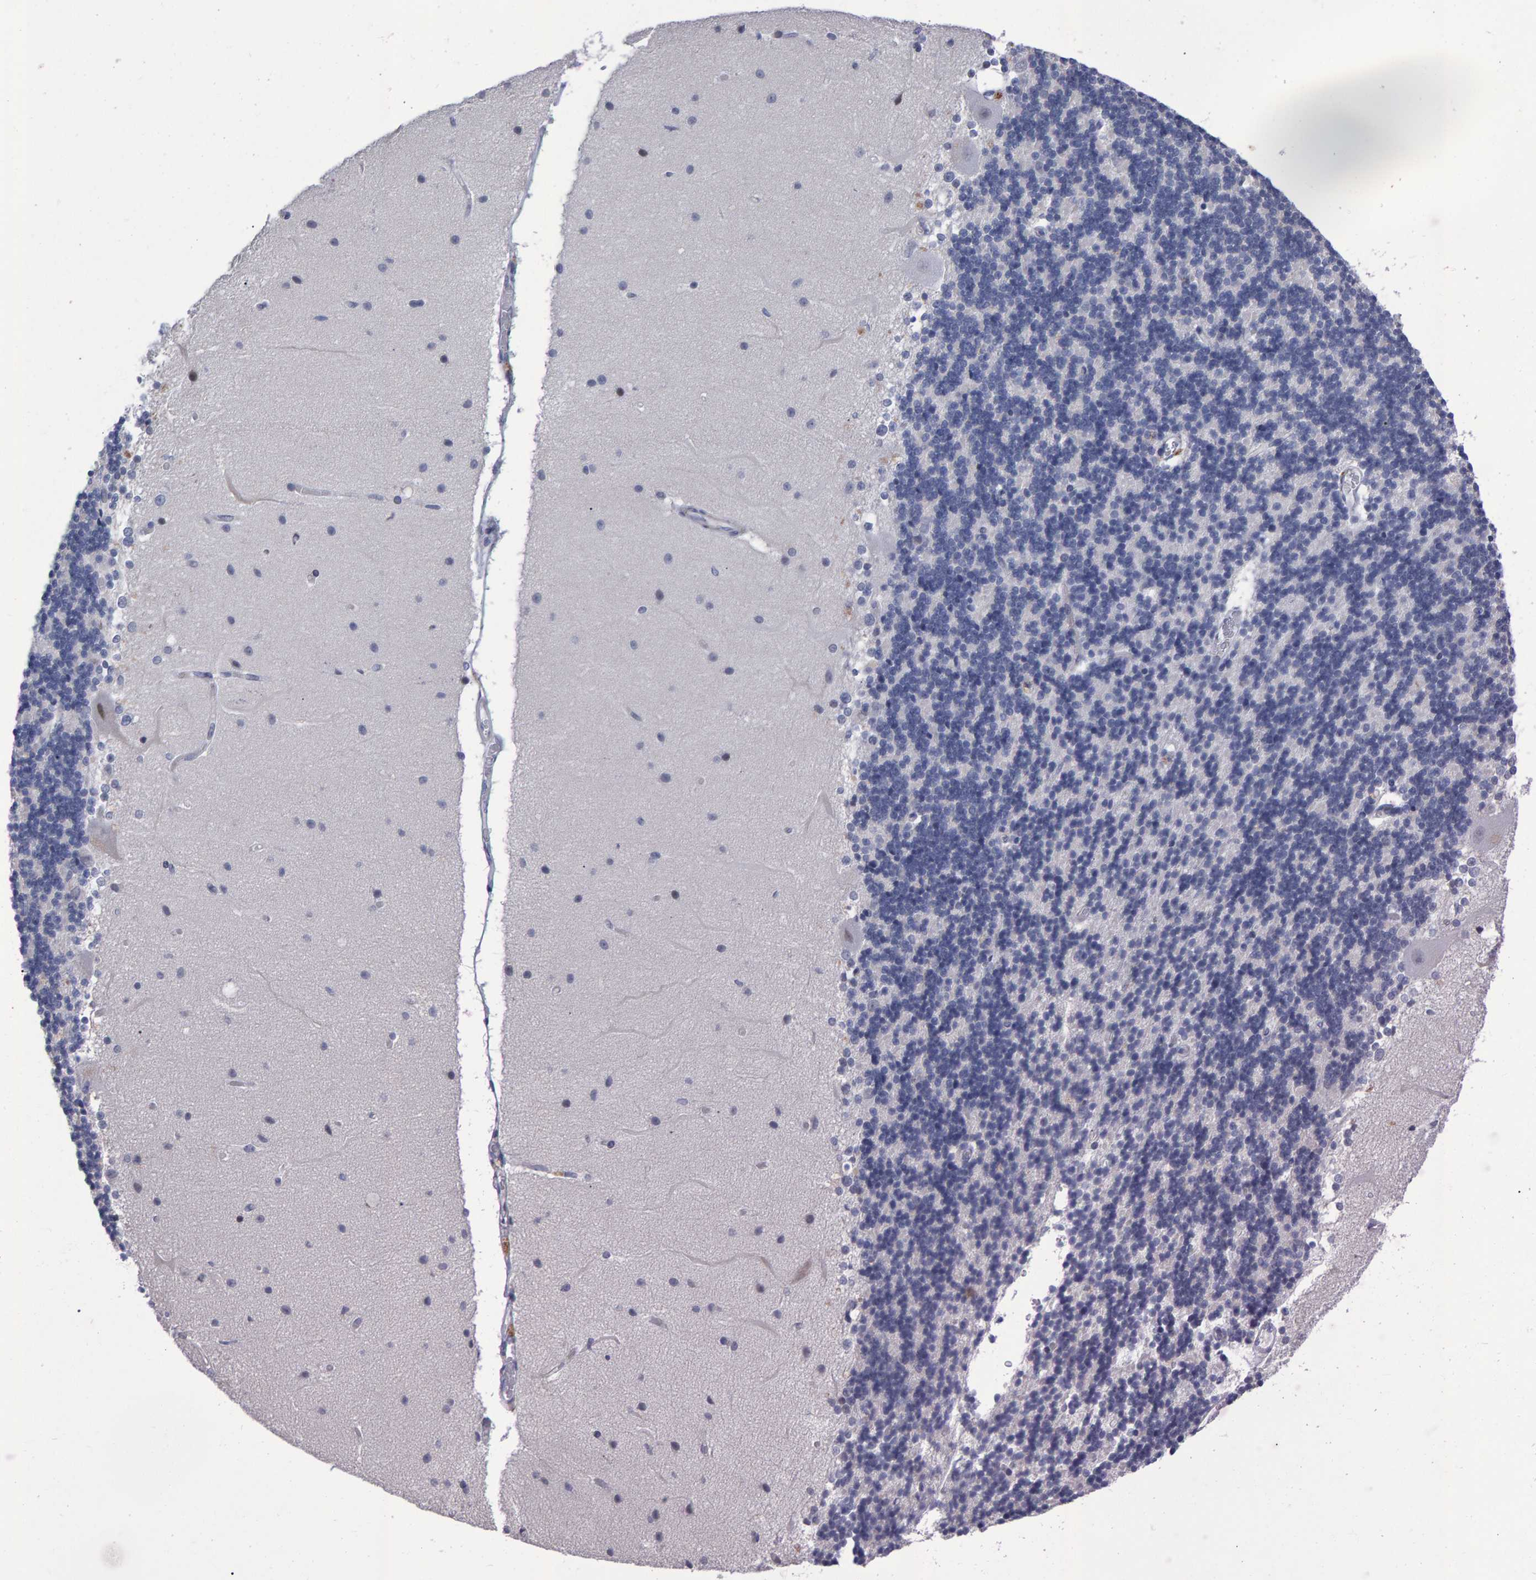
{"staining": {"intensity": "negative", "quantity": "none", "location": "none"}, "tissue": "cerebellum", "cell_type": "Cells in granular layer", "image_type": "normal", "snomed": [{"axis": "morphology", "description": "Normal tissue, NOS"}, {"axis": "topography", "description": "Cerebellum"}], "caption": "Cells in granular layer are negative for protein expression in normal human cerebellum.", "gene": "PROCA1", "patient": {"sex": "female", "age": 54}}